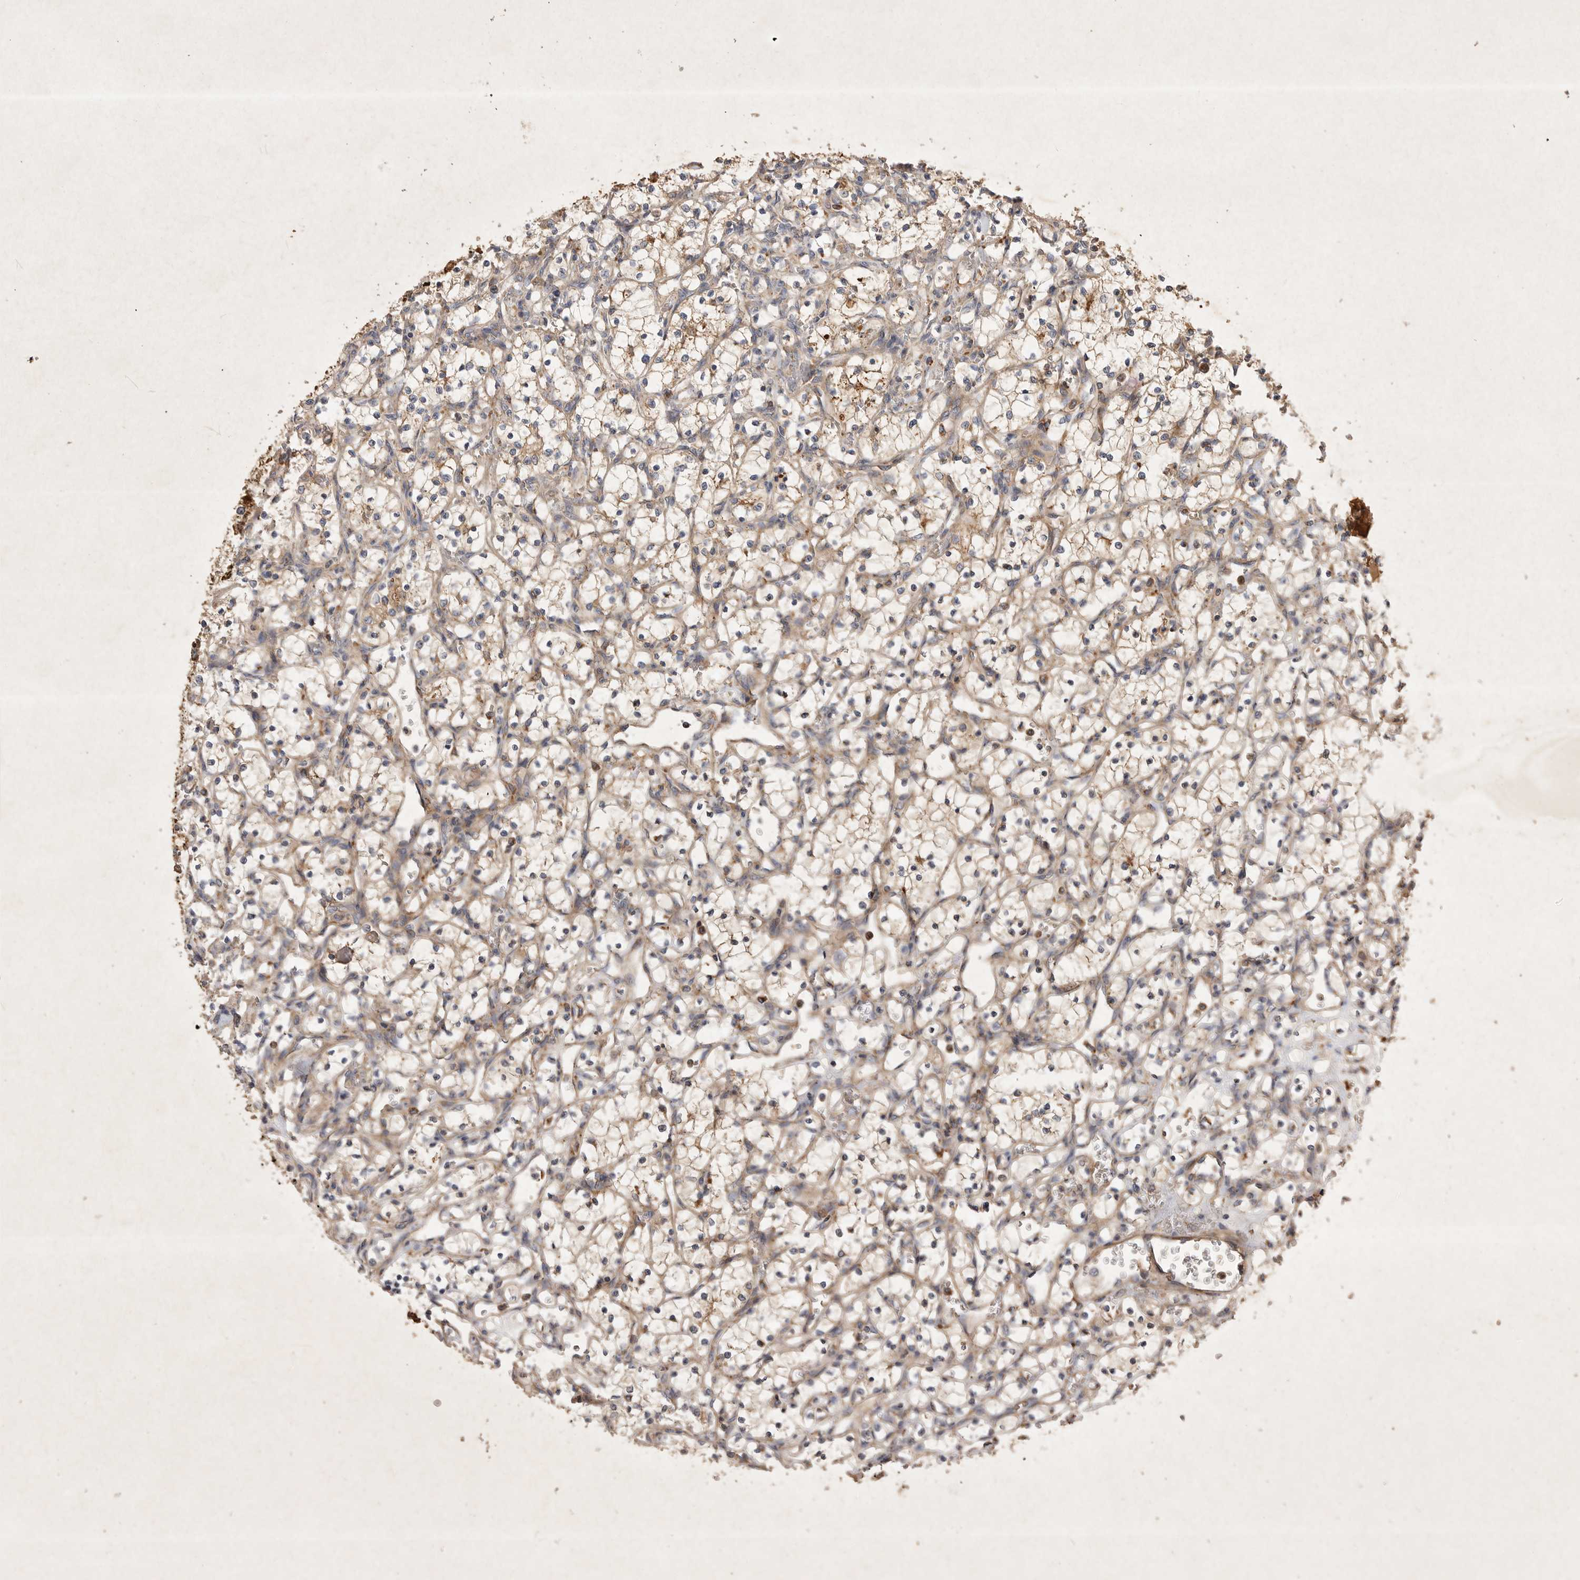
{"staining": {"intensity": "weak", "quantity": ">75%", "location": "cytoplasmic/membranous"}, "tissue": "renal cancer", "cell_type": "Tumor cells", "image_type": "cancer", "snomed": [{"axis": "morphology", "description": "Adenocarcinoma, NOS"}, {"axis": "topography", "description": "Kidney"}], "caption": "Protein staining of adenocarcinoma (renal) tissue shows weak cytoplasmic/membranous staining in about >75% of tumor cells.", "gene": "MRPL41", "patient": {"sex": "female", "age": 69}}